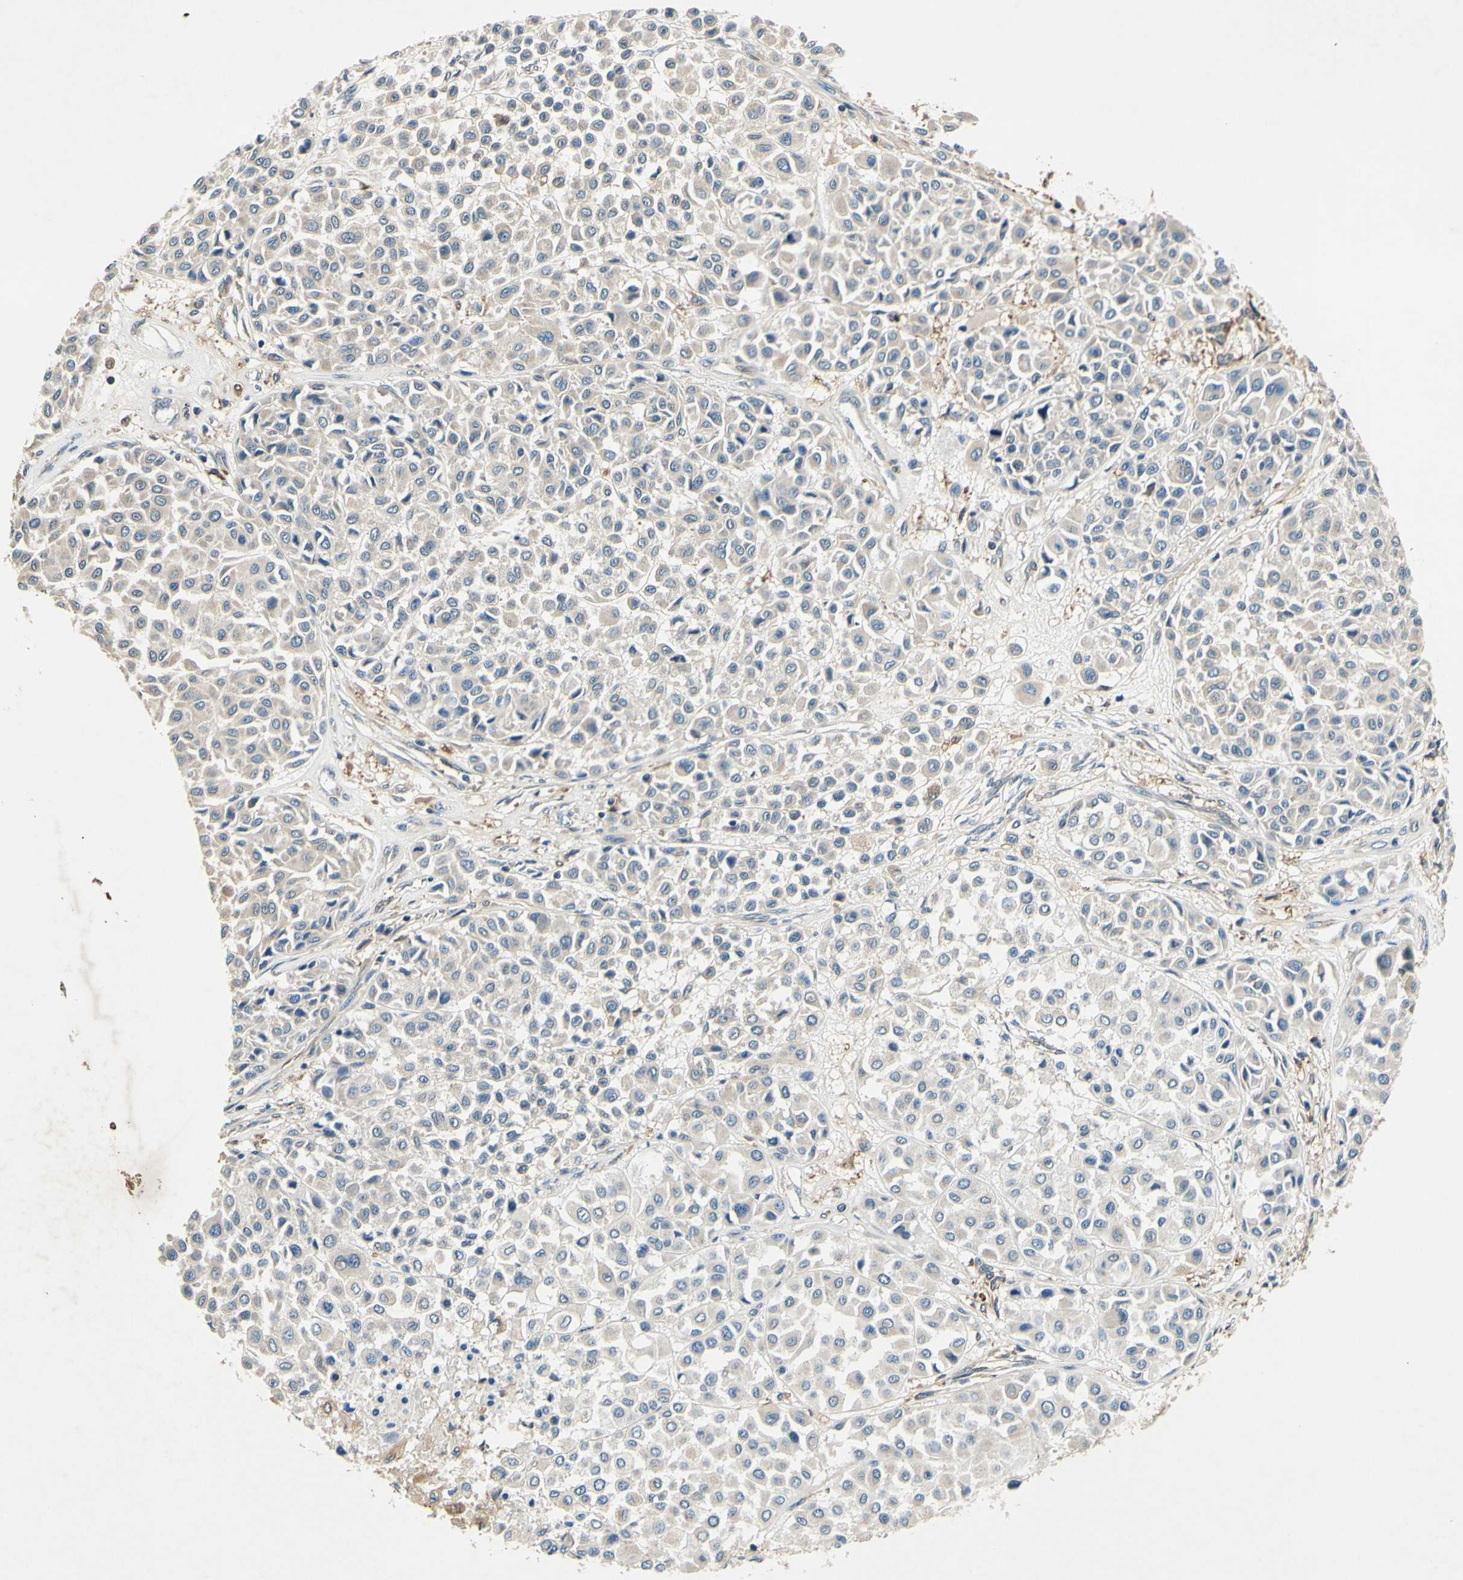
{"staining": {"intensity": "weak", "quantity": "<25%", "location": "cytoplasmic/membranous"}, "tissue": "melanoma", "cell_type": "Tumor cells", "image_type": "cancer", "snomed": [{"axis": "morphology", "description": "Malignant melanoma, Metastatic site"}, {"axis": "topography", "description": "Soft tissue"}], "caption": "IHC image of neoplastic tissue: human melanoma stained with DAB (3,3'-diaminobenzidine) shows no significant protein positivity in tumor cells.", "gene": "PLA2G4A", "patient": {"sex": "male", "age": 41}}